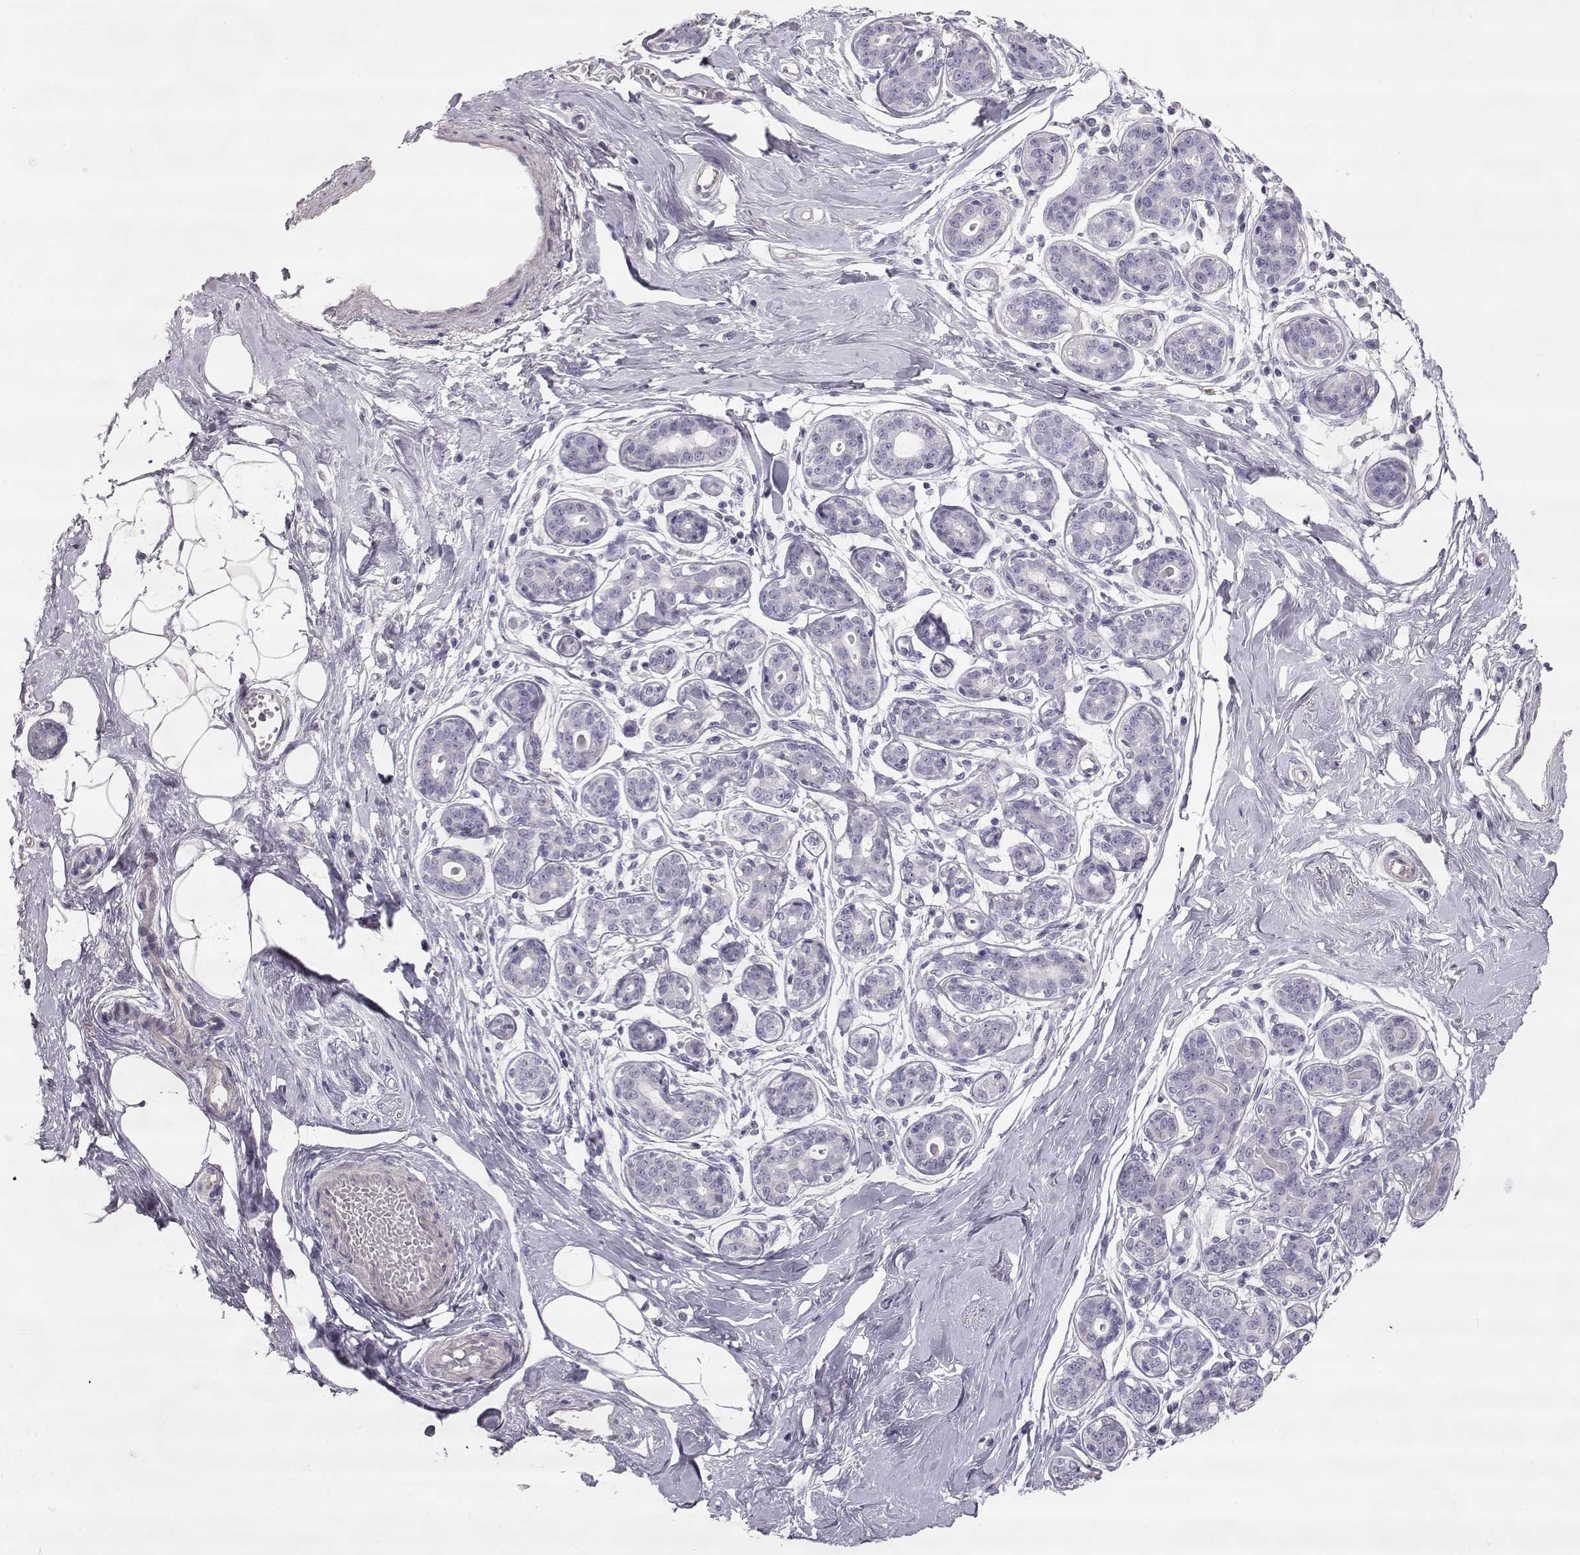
{"staining": {"intensity": "negative", "quantity": "none", "location": "none"}, "tissue": "breast", "cell_type": "Adipocytes", "image_type": "normal", "snomed": [{"axis": "morphology", "description": "Normal tissue, NOS"}, {"axis": "topography", "description": "Skin"}, {"axis": "topography", "description": "Breast"}], "caption": "IHC of benign breast demonstrates no staining in adipocytes. Brightfield microscopy of immunohistochemistry stained with DAB (brown) and hematoxylin (blue), captured at high magnification.", "gene": "SLC18A1", "patient": {"sex": "female", "age": 43}}